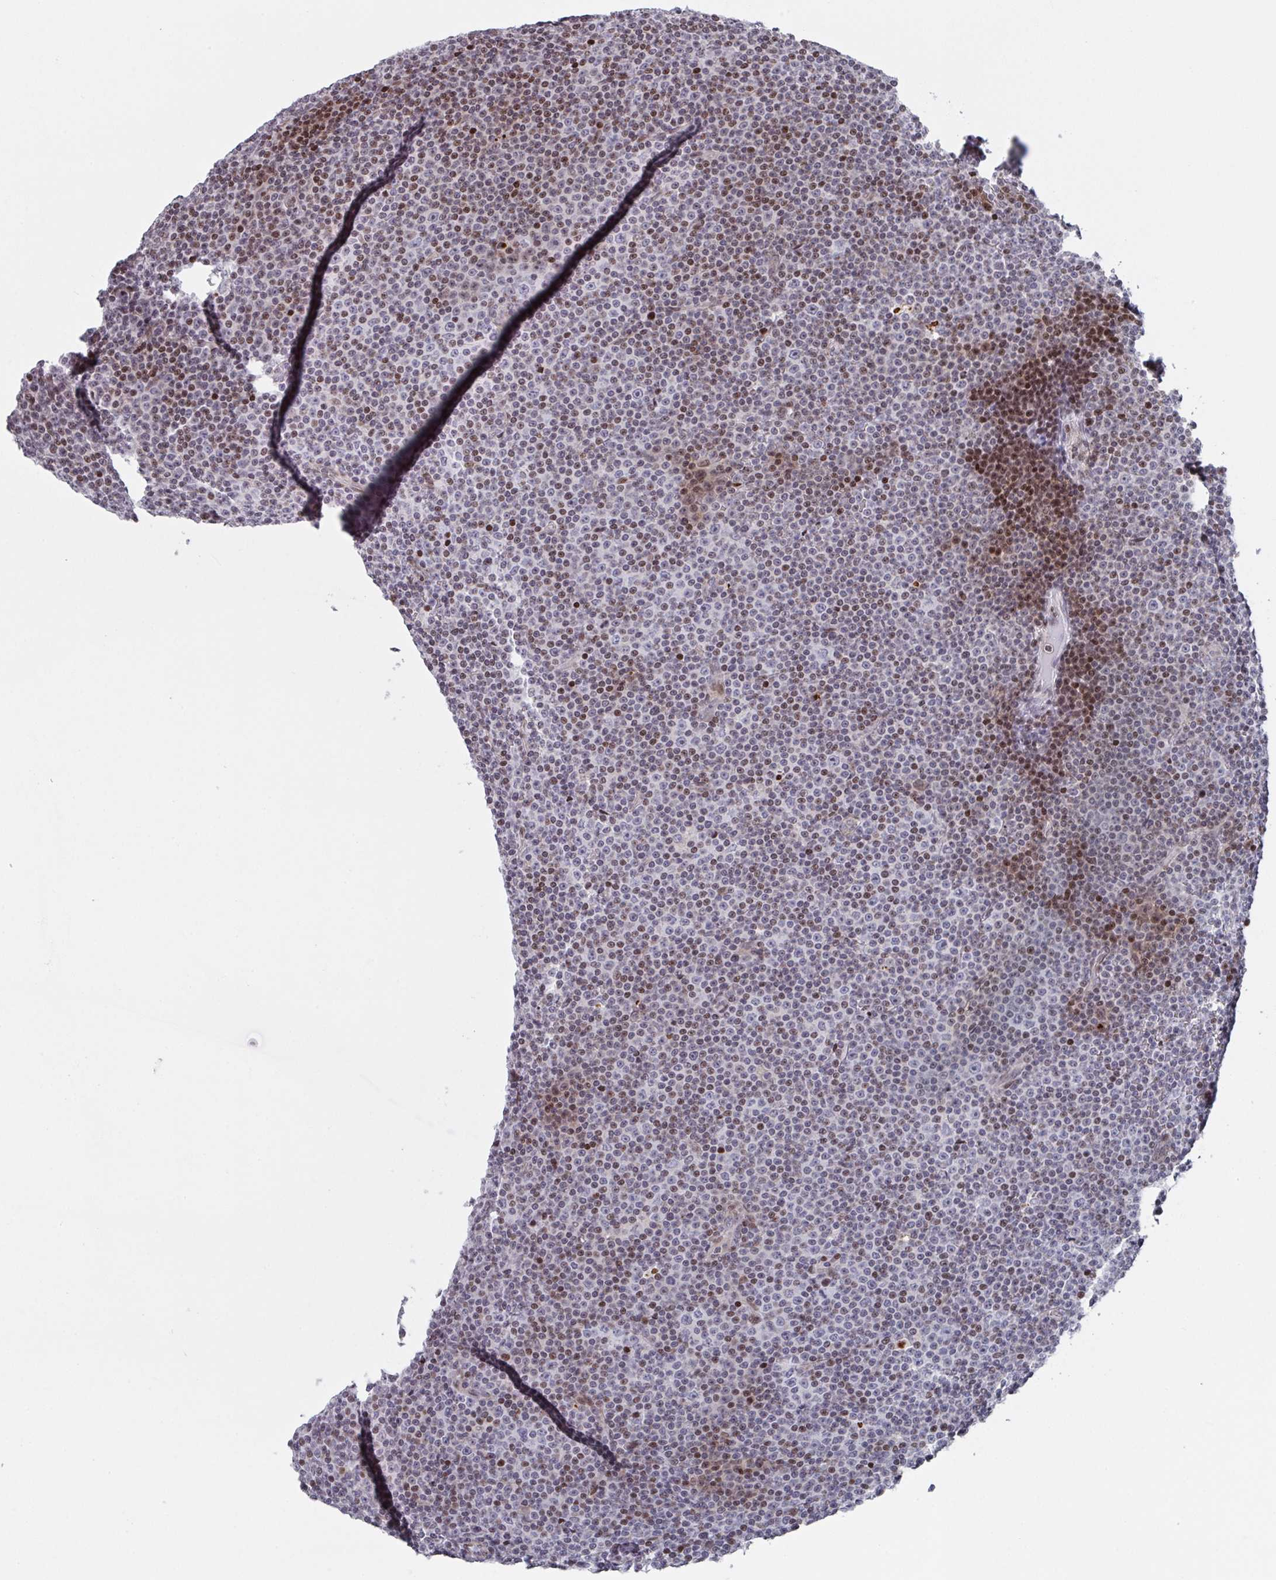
{"staining": {"intensity": "moderate", "quantity": "25%-75%", "location": "nuclear"}, "tissue": "lymphoma", "cell_type": "Tumor cells", "image_type": "cancer", "snomed": [{"axis": "morphology", "description": "Malignant lymphoma, non-Hodgkin's type, Low grade"}, {"axis": "topography", "description": "Lymph node"}], "caption": "Immunohistochemical staining of lymphoma demonstrates medium levels of moderate nuclear positivity in approximately 25%-75% of tumor cells. (IHC, brightfield microscopy, high magnification).", "gene": "PCDHB8", "patient": {"sex": "female", "age": 67}}